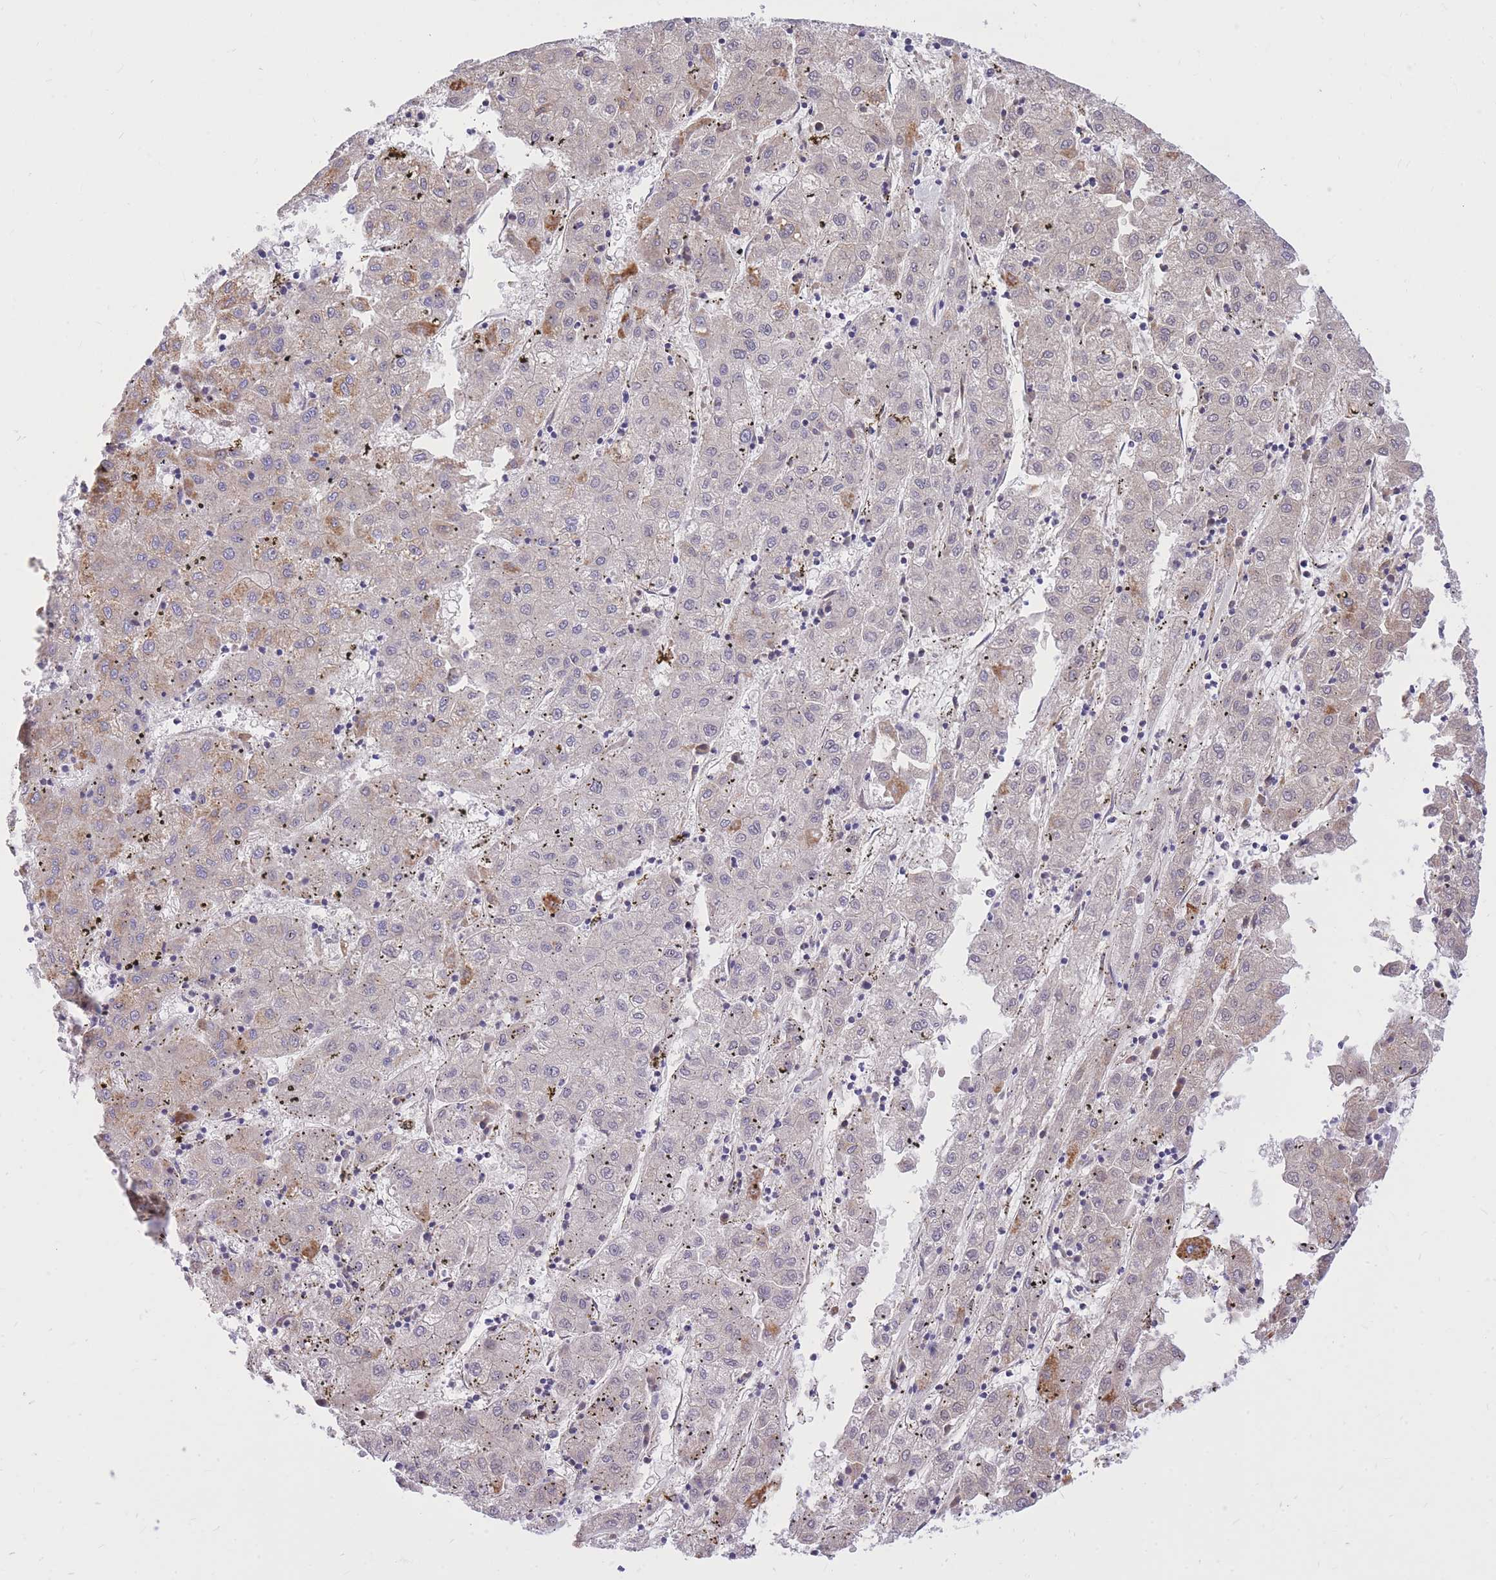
{"staining": {"intensity": "moderate", "quantity": "25%-75%", "location": "cytoplasmic/membranous"}, "tissue": "liver cancer", "cell_type": "Tumor cells", "image_type": "cancer", "snomed": [{"axis": "morphology", "description": "Carcinoma, Hepatocellular, NOS"}, {"axis": "topography", "description": "Liver"}], "caption": "Immunohistochemistry (DAB (3,3'-diaminobenzidine)) staining of human hepatocellular carcinoma (liver) demonstrates moderate cytoplasmic/membranous protein staining in about 25%-75% of tumor cells.", "gene": "TOPAZ1", "patient": {"sex": "male", "age": 72}}